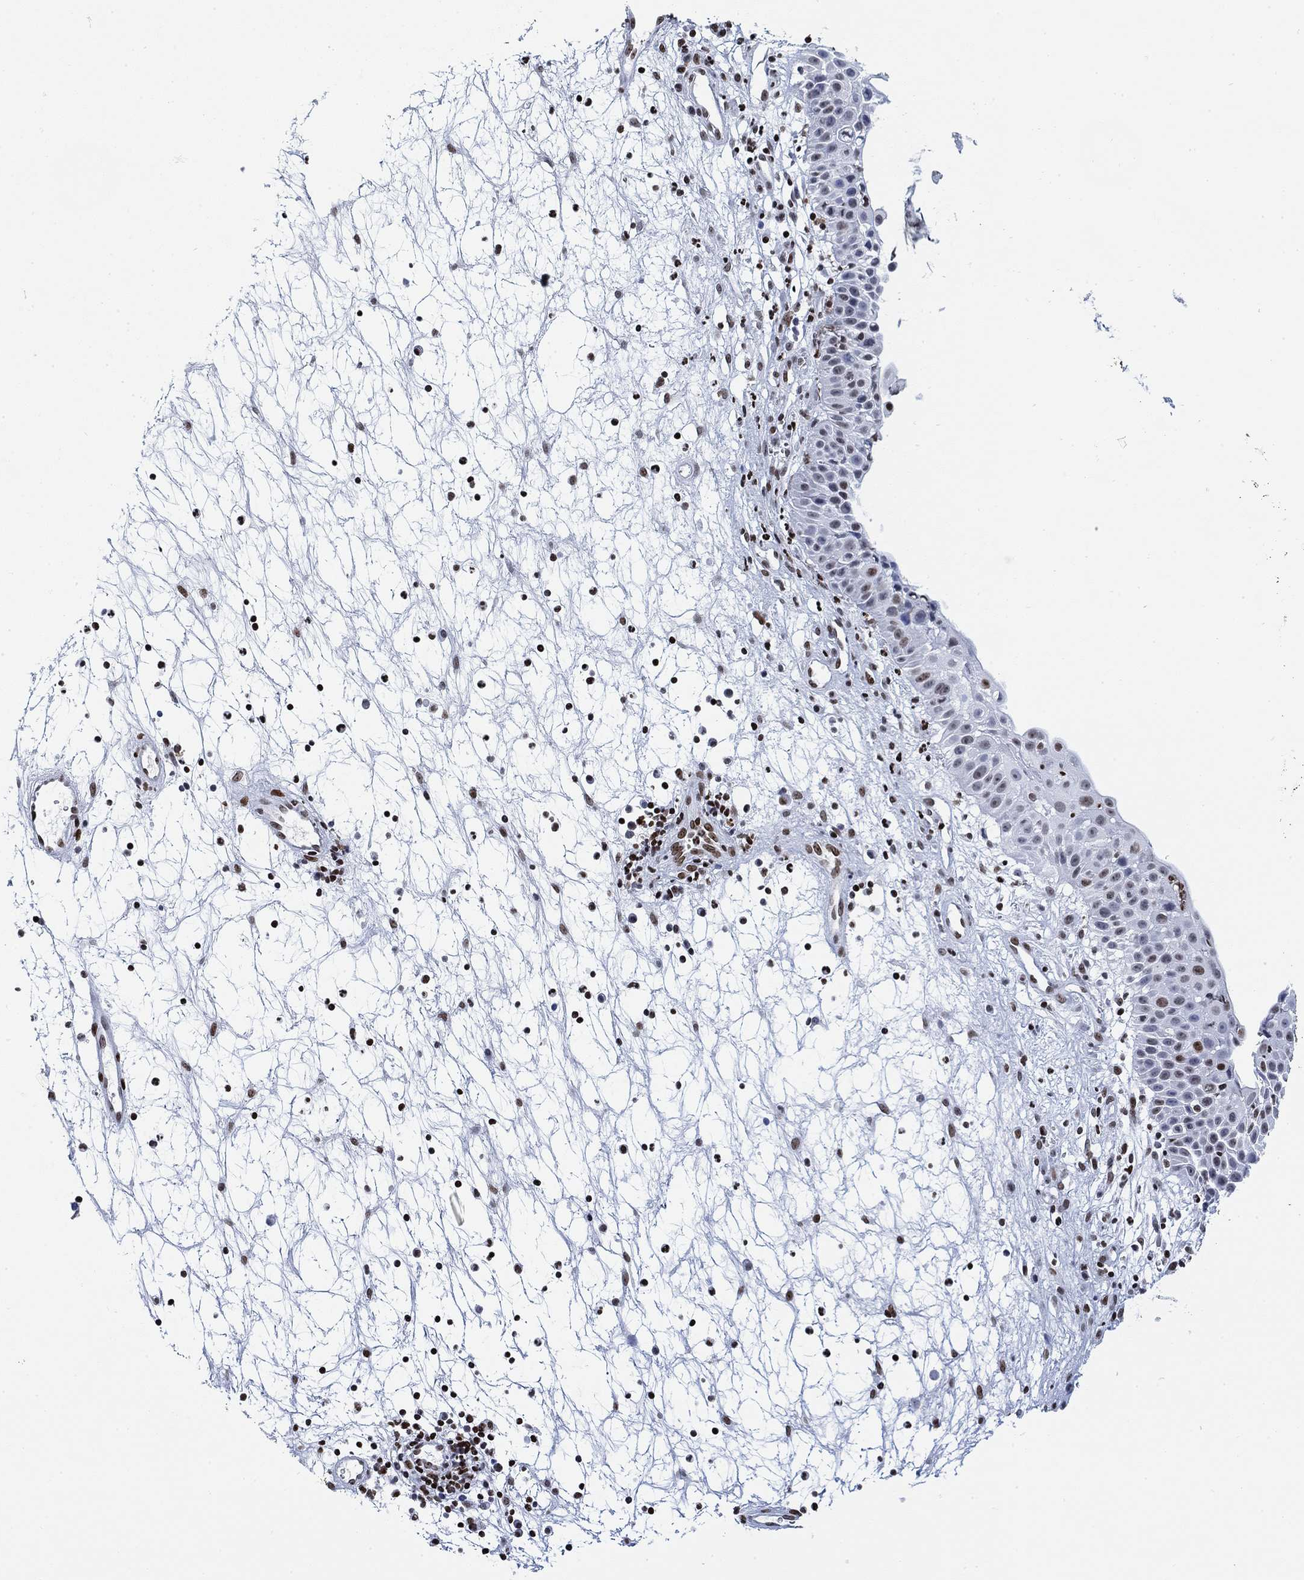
{"staining": {"intensity": "moderate", "quantity": "<25%", "location": "nuclear"}, "tissue": "nasopharynx", "cell_type": "Respiratory epithelial cells", "image_type": "normal", "snomed": [{"axis": "morphology", "description": "Normal tissue, NOS"}, {"axis": "topography", "description": "Nasopharynx"}], "caption": "This histopathology image demonstrates immunohistochemistry (IHC) staining of normal human nasopharynx, with low moderate nuclear expression in approximately <25% of respiratory epithelial cells.", "gene": "H1", "patient": {"sex": "male", "age": 61}}